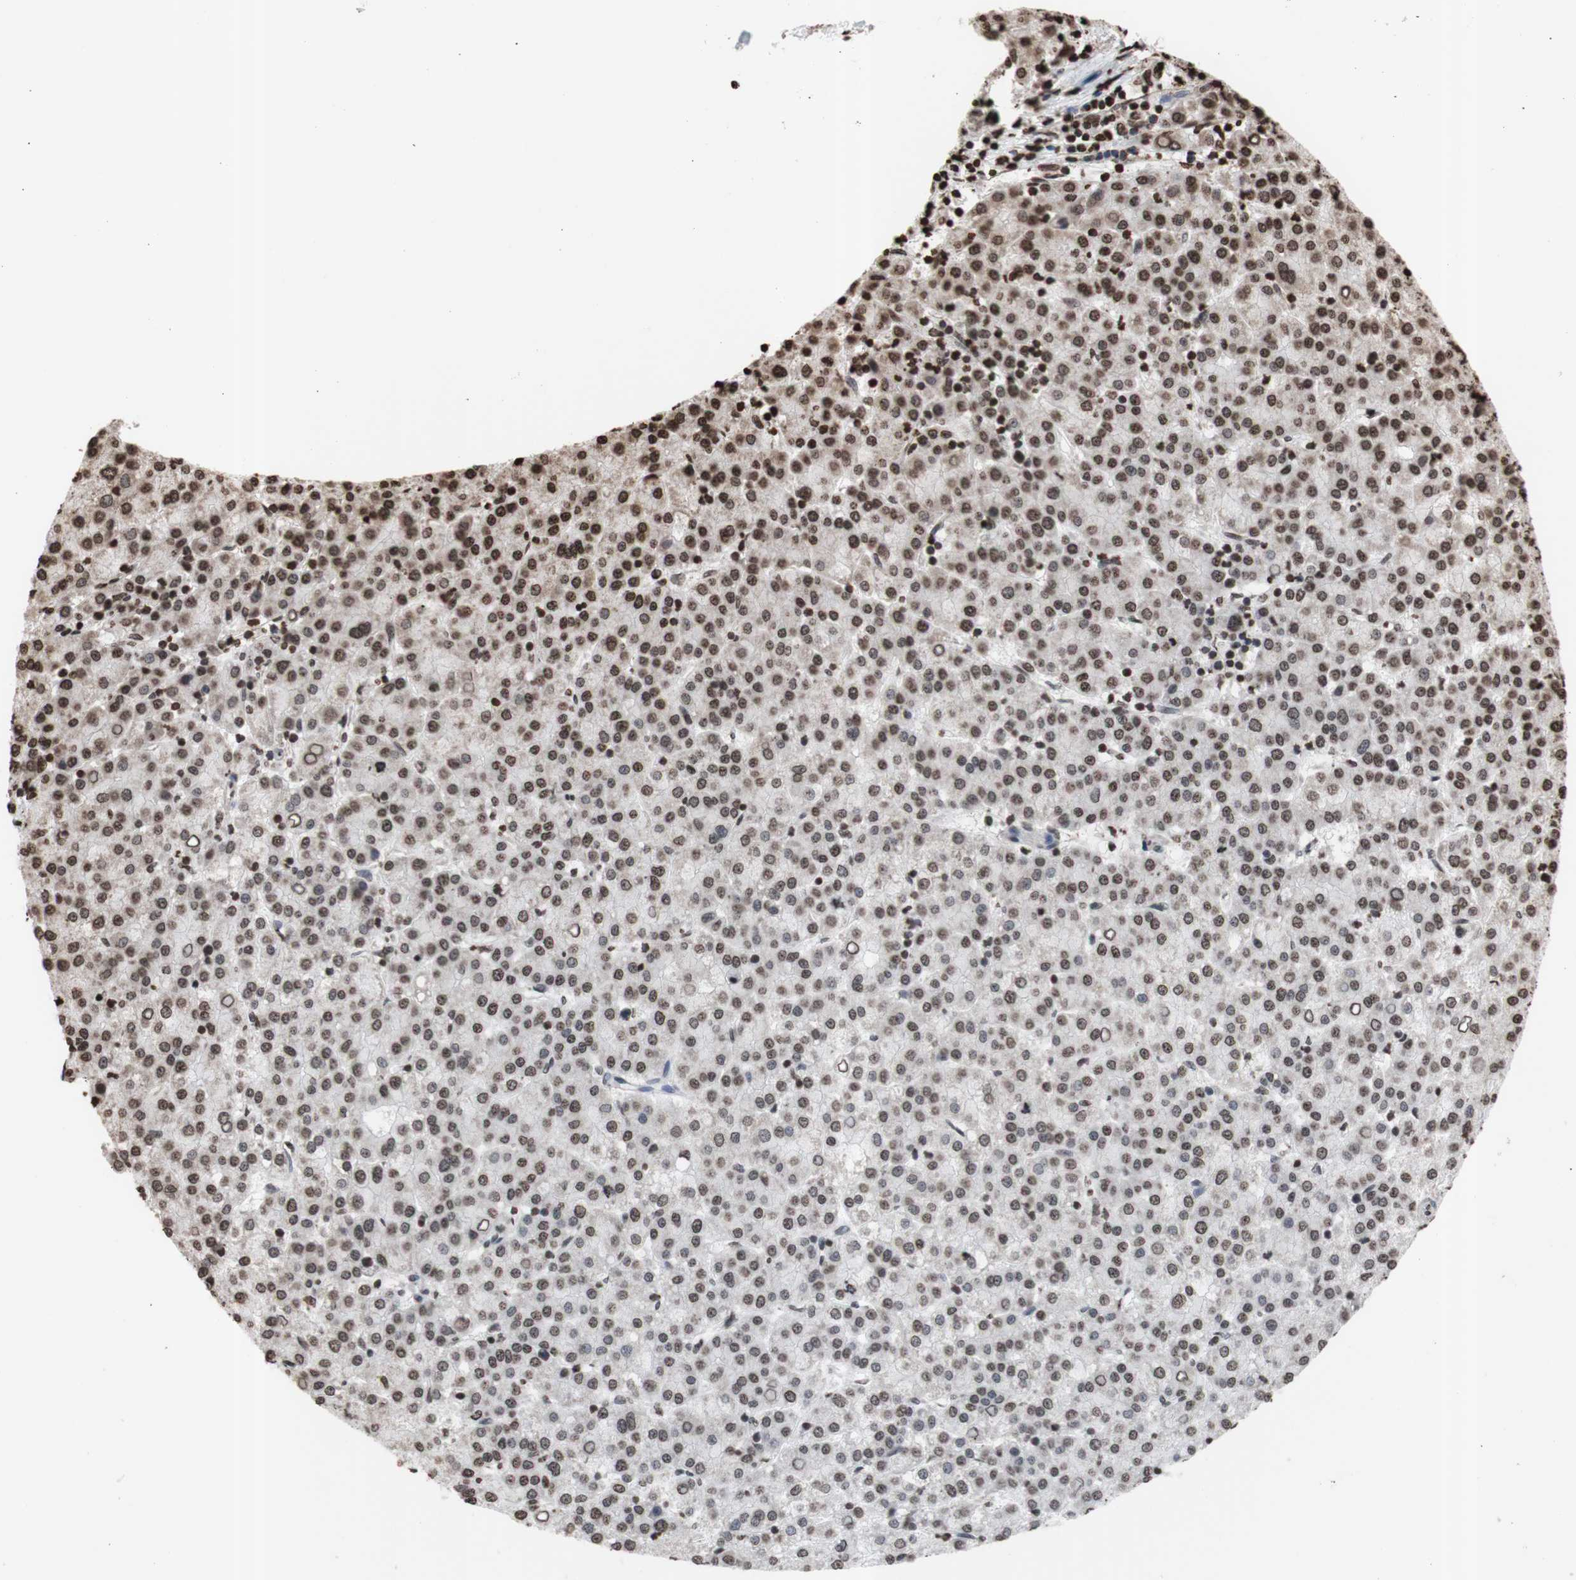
{"staining": {"intensity": "moderate", "quantity": "25%-75%", "location": "nuclear"}, "tissue": "liver cancer", "cell_type": "Tumor cells", "image_type": "cancer", "snomed": [{"axis": "morphology", "description": "Carcinoma, Hepatocellular, NOS"}, {"axis": "topography", "description": "Liver"}], "caption": "Human liver cancer (hepatocellular carcinoma) stained for a protein (brown) demonstrates moderate nuclear positive expression in approximately 25%-75% of tumor cells.", "gene": "SNAI2", "patient": {"sex": "female", "age": 58}}